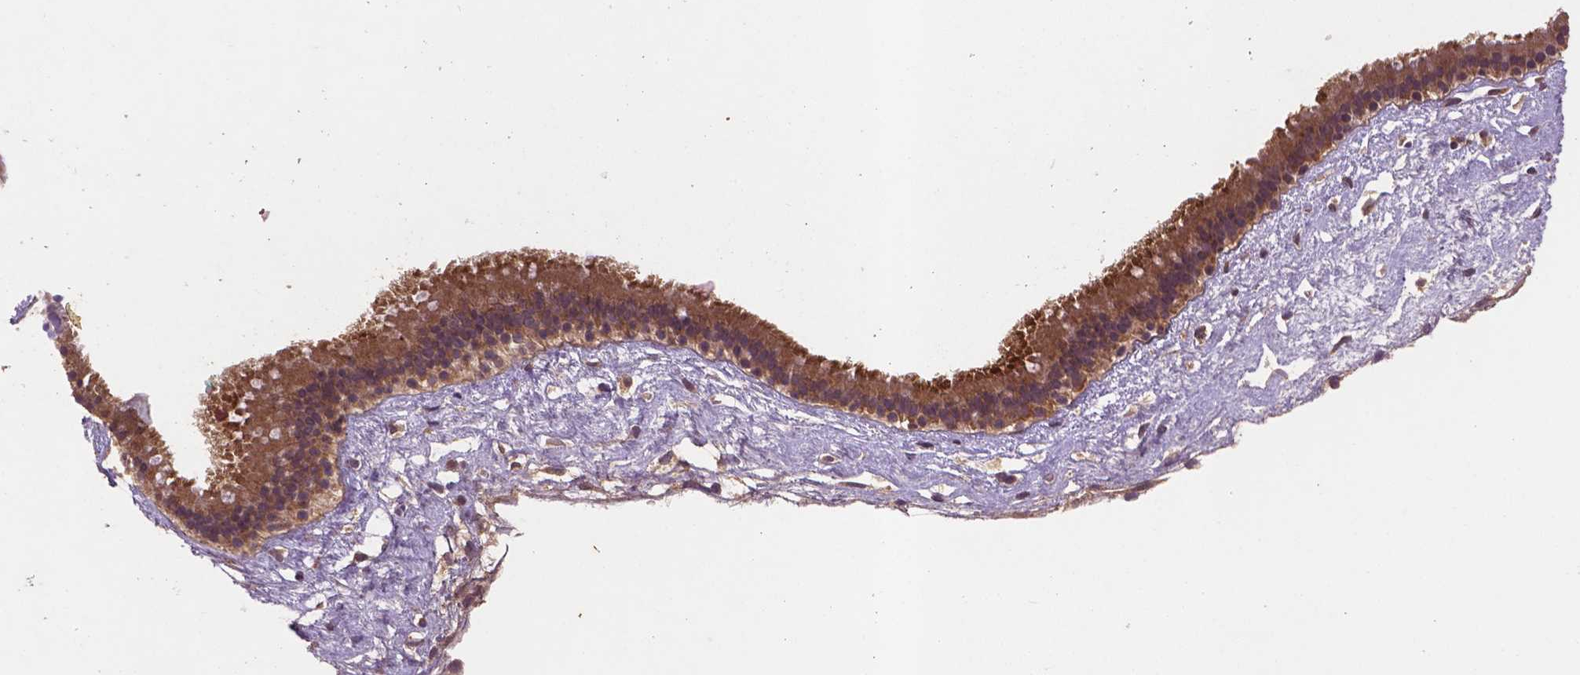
{"staining": {"intensity": "moderate", "quantity": ">75%", "location": "cytoplasmic/membranous,nuclear"}, "tissue": "nasopharynx", "cell_type": "Respiratory epithelial cells", "image_type": "normal", "snomed": [{"axis": "morphology", "description": "Normal tissue, NOS"}, {"axis": "topography", "description": "Nasopharynx"}], "caption": "This is an image of immunohistochemistry (IHC) staining of benign nasopharynx, which shows moderate positivity in the cytoplasmic/membranous,nuclear of respiratory epithelial cells.", "gene": "NIPAL2", "patient": {"sex": "male", "age": 24}}